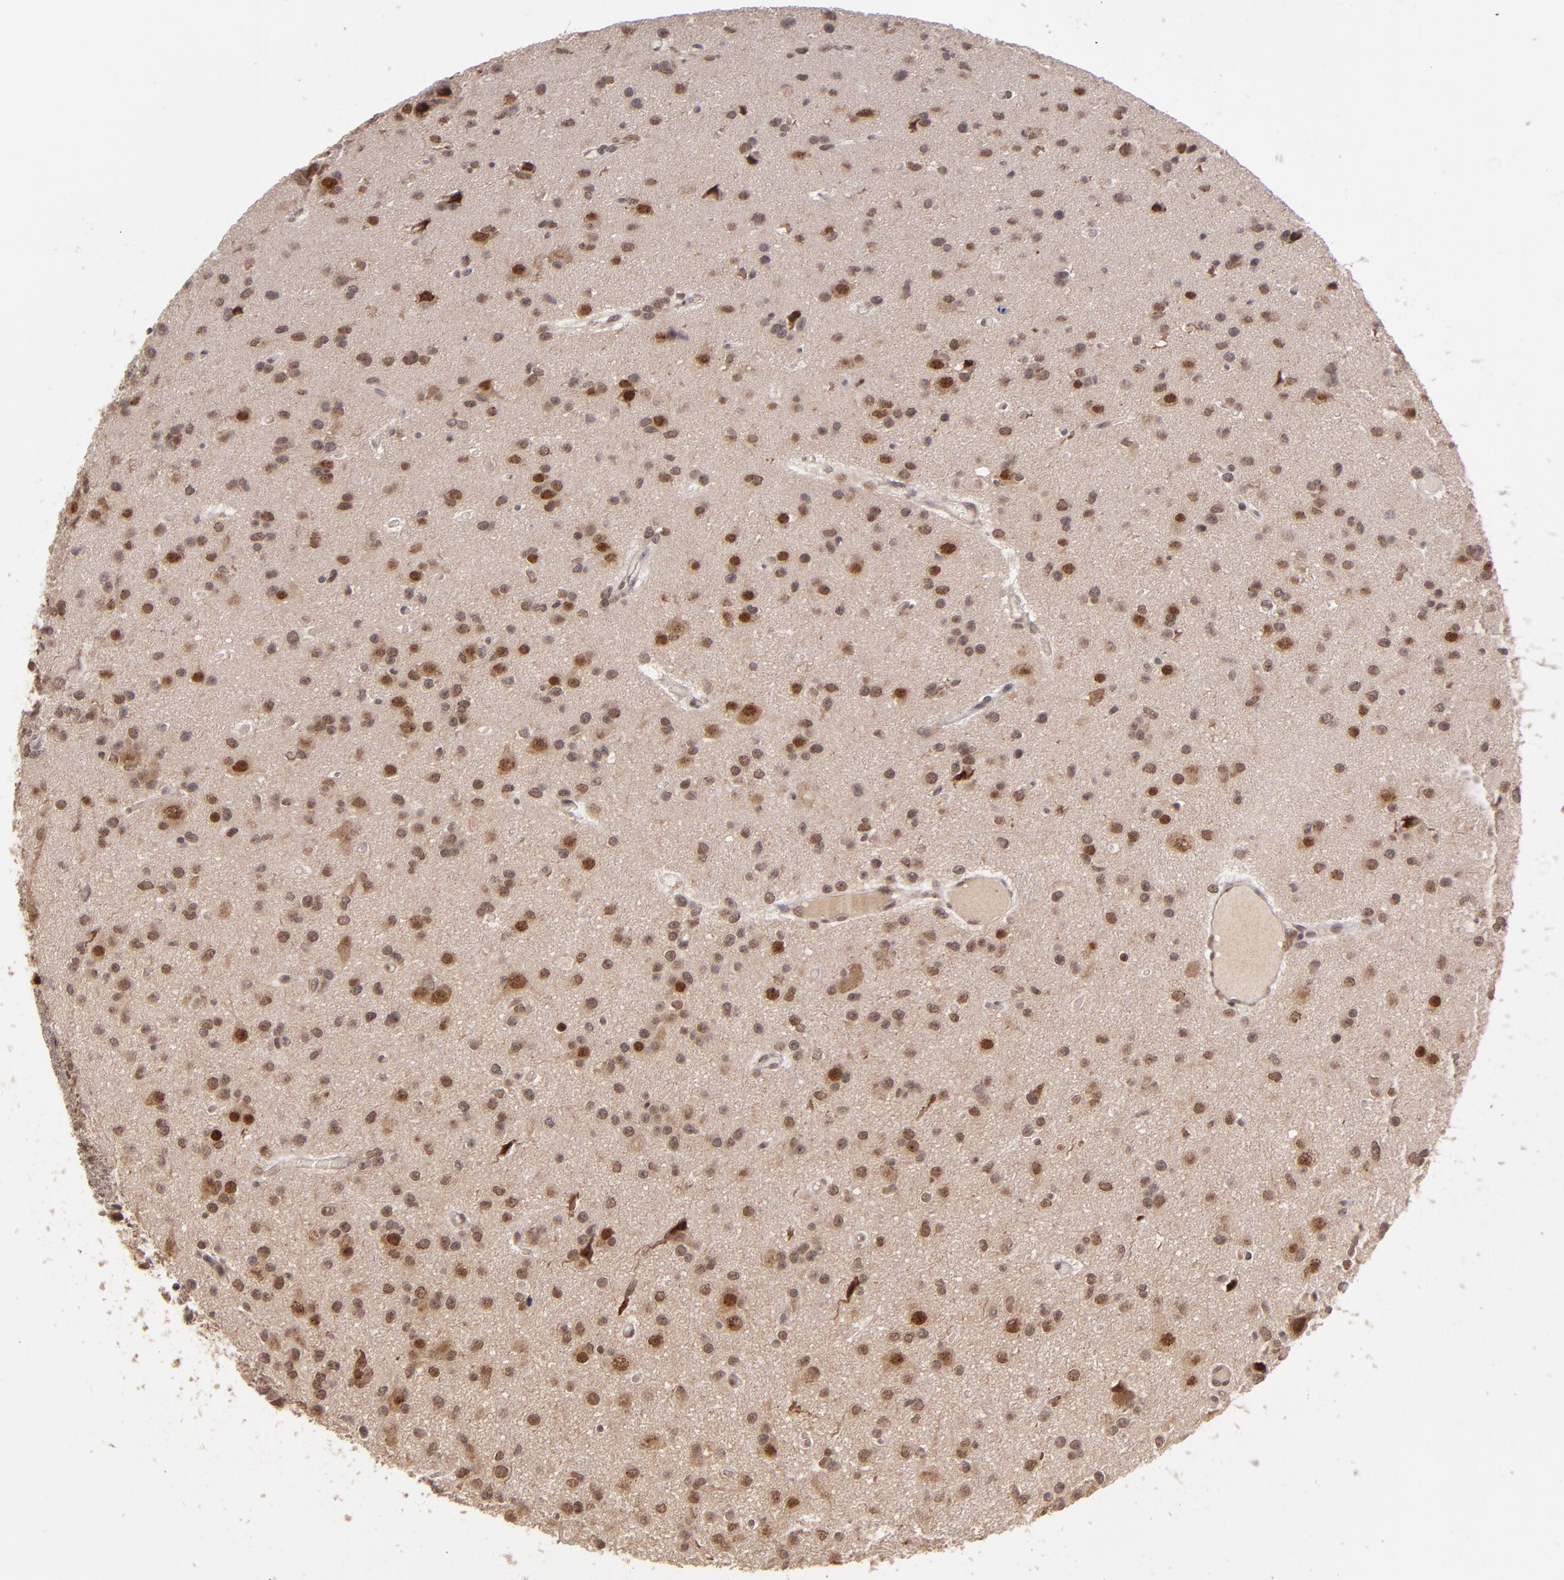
{"staining": {"intensity": "moderate", "quantity": "25%-75%", "location": "nuclear"}, "tissue": "glioma", "cell_type": "Tumor cells", "image_type": "cancer", "snomed": [{"axis": "morphology", "description": "Glioma, malignant, Low grade"}, {"axis": "topography", "description": "Brain"}], "caption": "Protein staining reveals moderate nuclear expression in approximately 25%-75% of tumor cells in malignant glioma (low-grade).", "gene": "ABHD12B", "patient": {"sex": "male", "age": 42}}